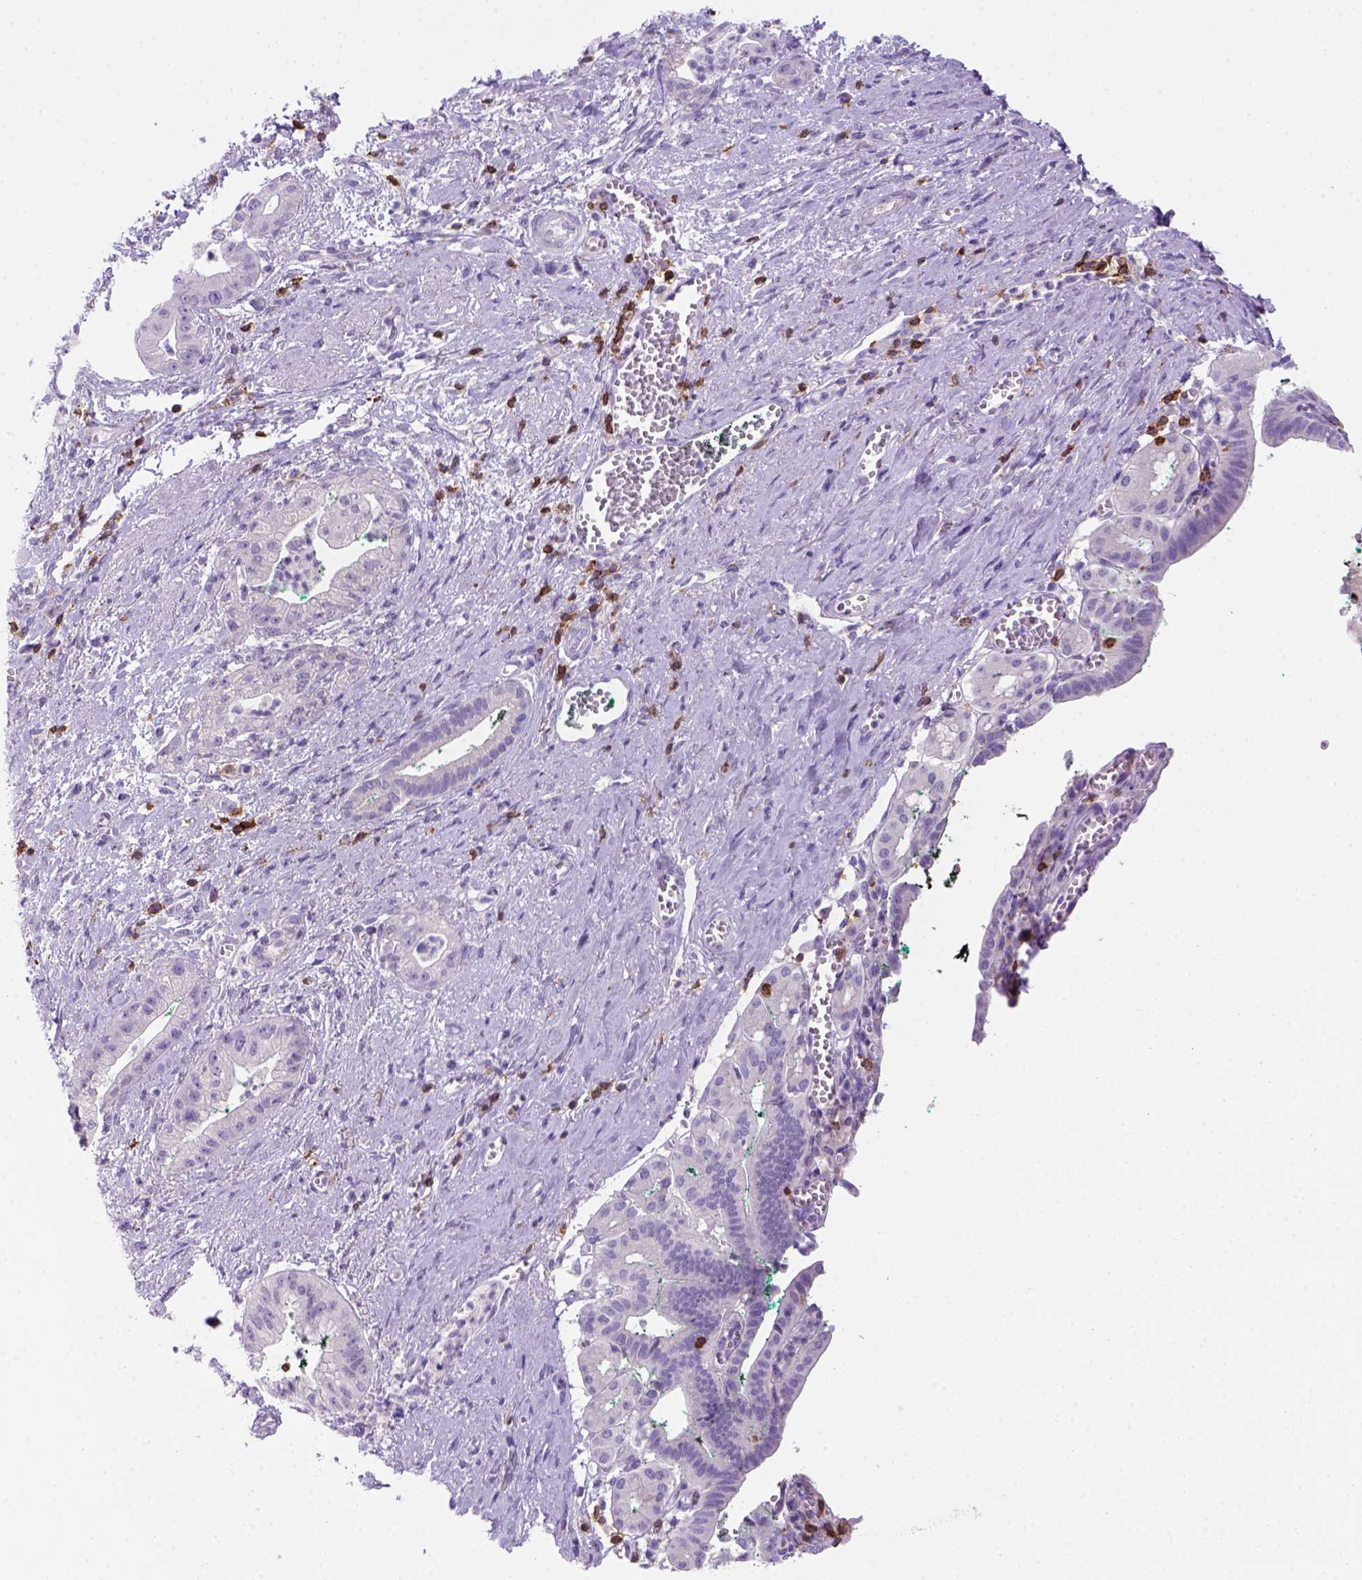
{"staining": {"intensity": "negative", "quantity": "none", "location": "none"}, "tissue": "pancreatic cancer", "cell_type": "Tumor cells", "image_type": "cancer", "snomed": [{"axis": "morphology", "description": "Normal tissue, NOS"}, {"axis": "morphology", "description": "Adenocarcinoma, NOS"}, {"axis": "topography", "description": "Lymph node"}, {"axis": "topography", "description": "Pancreas"}], "caption": "Immunohistochemistry (IHC) of pancreatic cancer (adenocarcinoma) exhibits no staining in tumor cells.", "gene": "CD3E", "patient": {"sex": "female", "age": 58}}